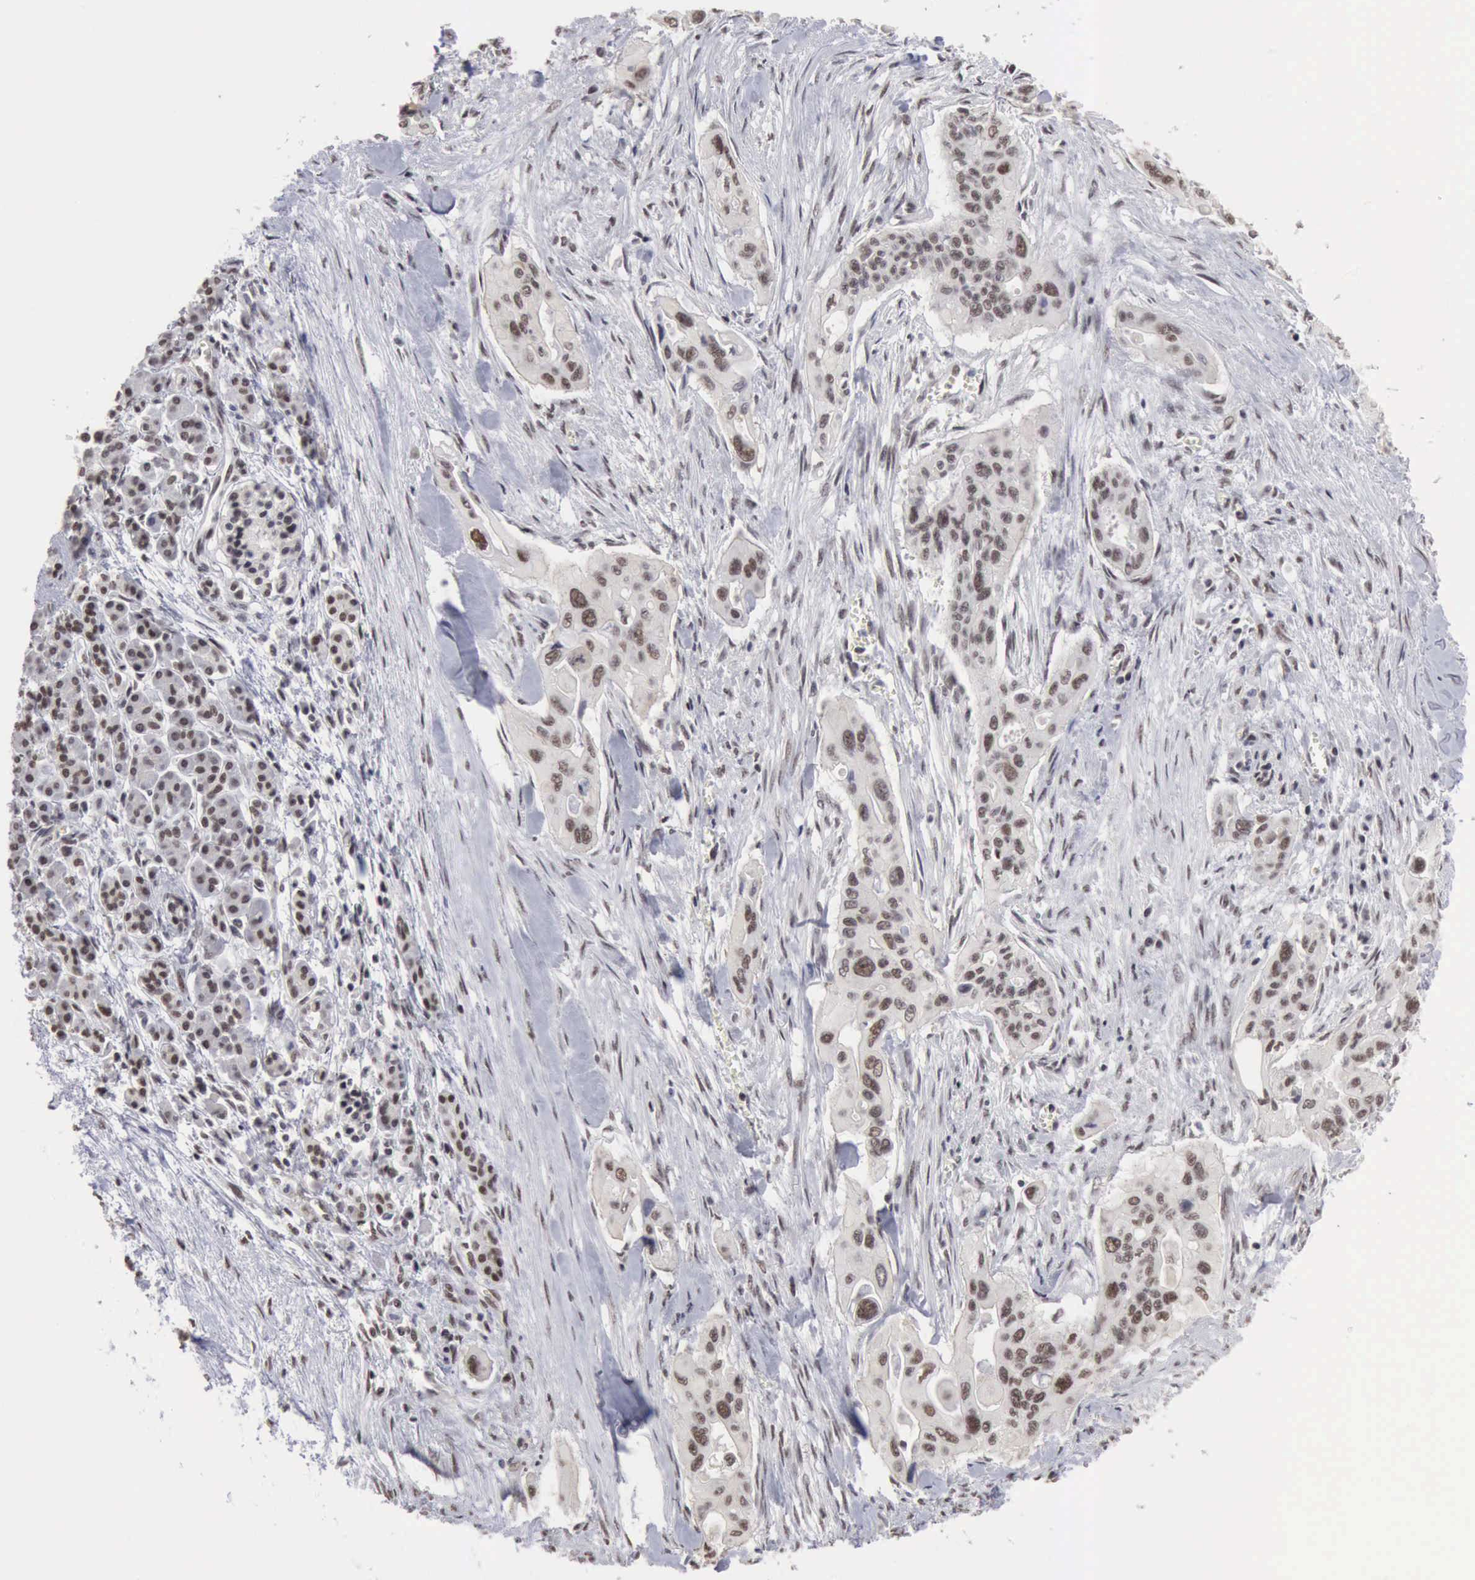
{"staining": {"intensity": "moderate", "quantity": "25%-75%", "location": "nuclear"}, "tissue": "pancreatic cancer", "cell_type": "Tumor cells", "image_type": "cancer", "snomed": [{"axis": "morphology", "description": "Adenocarcinoma, NOS"}, {"axis": "topography", "description": "Pancreas"}], "caption": "A medium amount of moderate nuclear staining is appreciated in approximately 25%-75% of tumor cells in pancreatic cancer (adenocarcinoma) tissue. Nuclei are stained in blue.", "gene": "TAF1", "patient": {"sex": "male", "age": 77}}